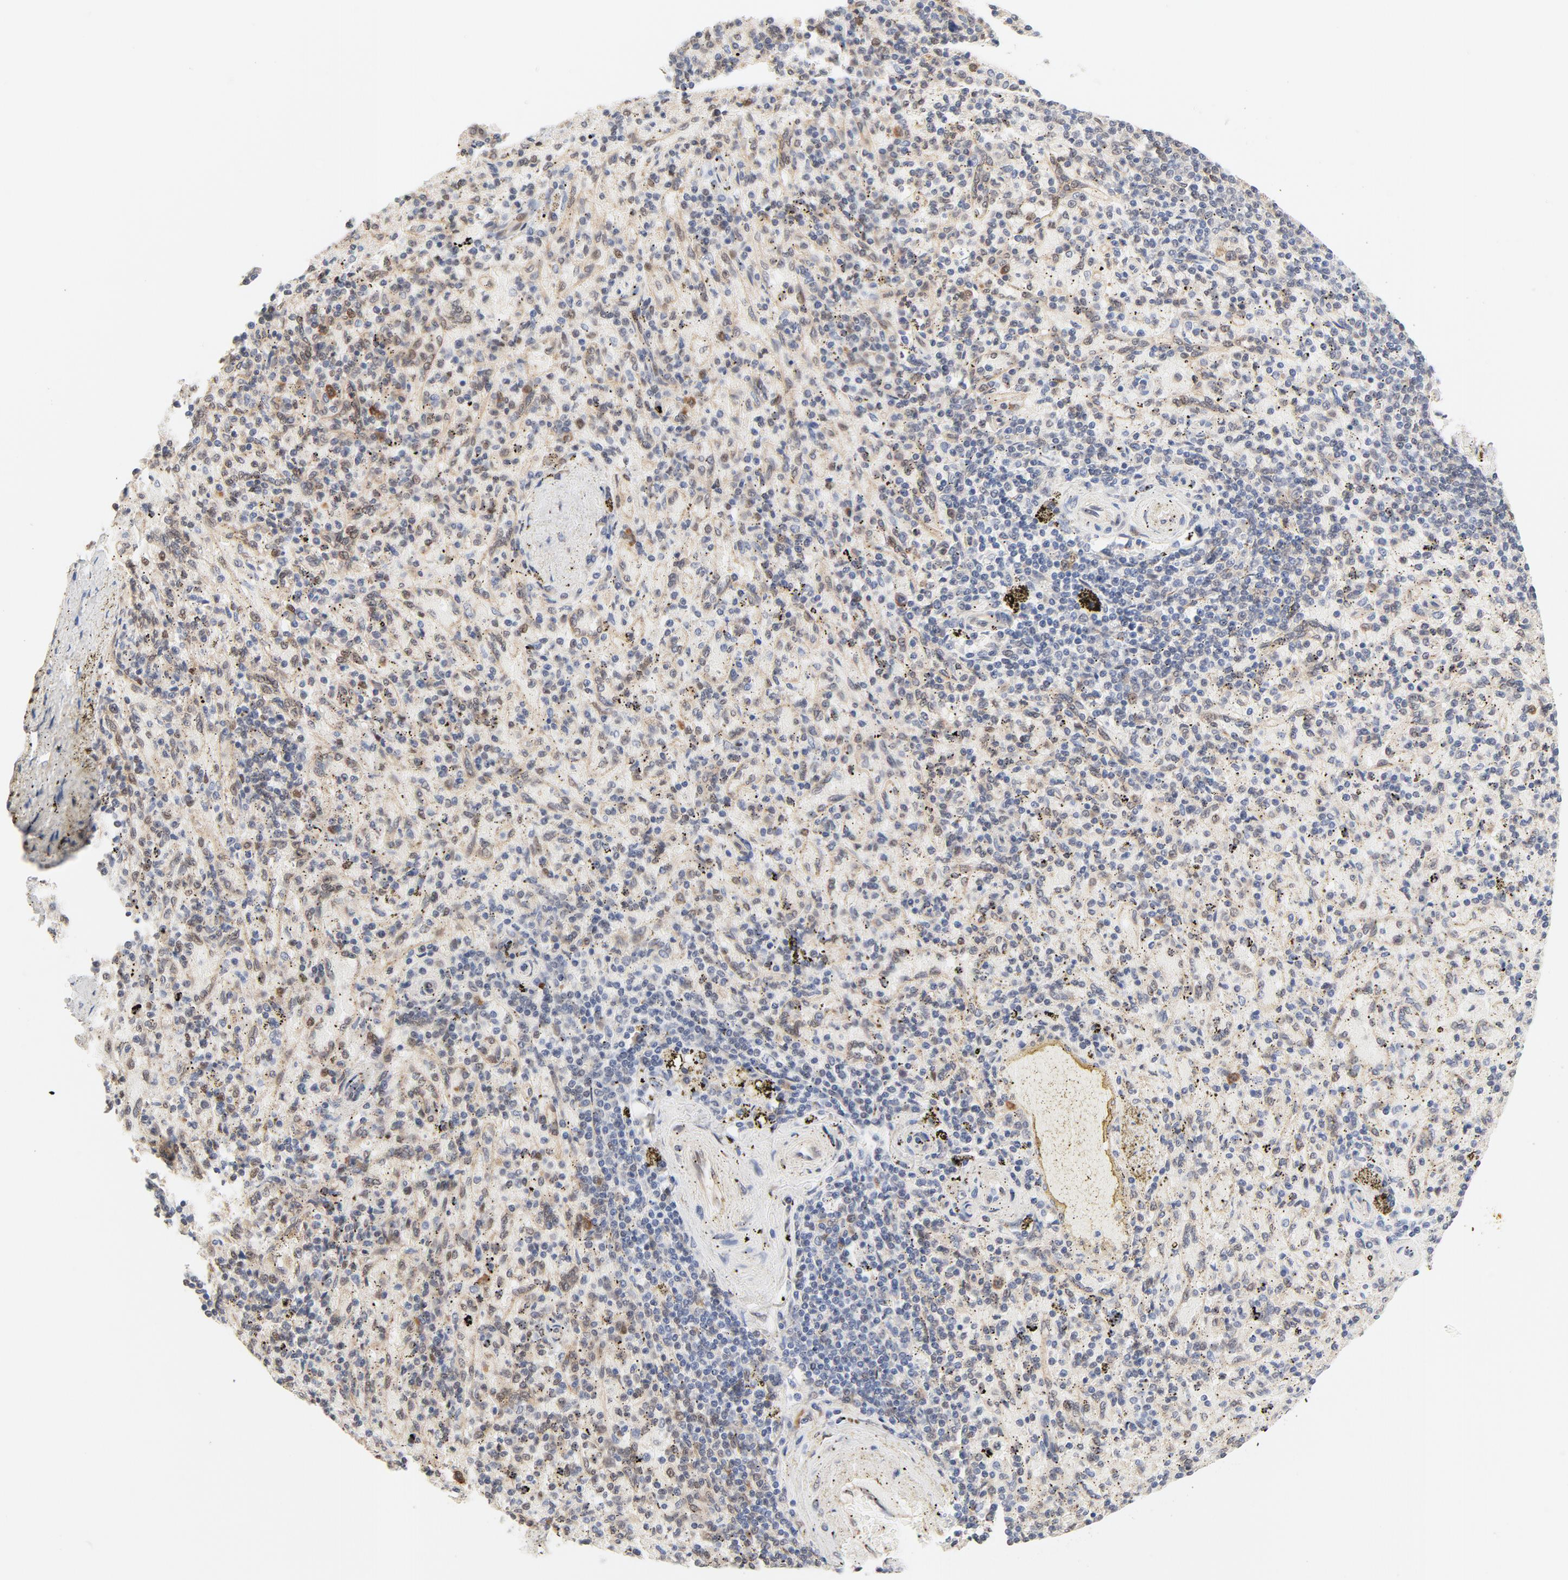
{"staining": {"intensity": "weak", "quantity": "<25%", "location": "cytoplasmic/membranous"}, "tissue": "spleen", "cell_type": "Cells in red pulp", "image_type": "normal", "snomed": [{"axis": "morphology", "description": "Normal tissue, NOS"}, {"axis": "topography", "description": "Spleen"}], "caption": "Protein analysis of unremarkable spleen exhibits no significant positivity in cells in red pulp.", "gene": "EIF4E", "patient": {"sex": "female", "age": 43}}